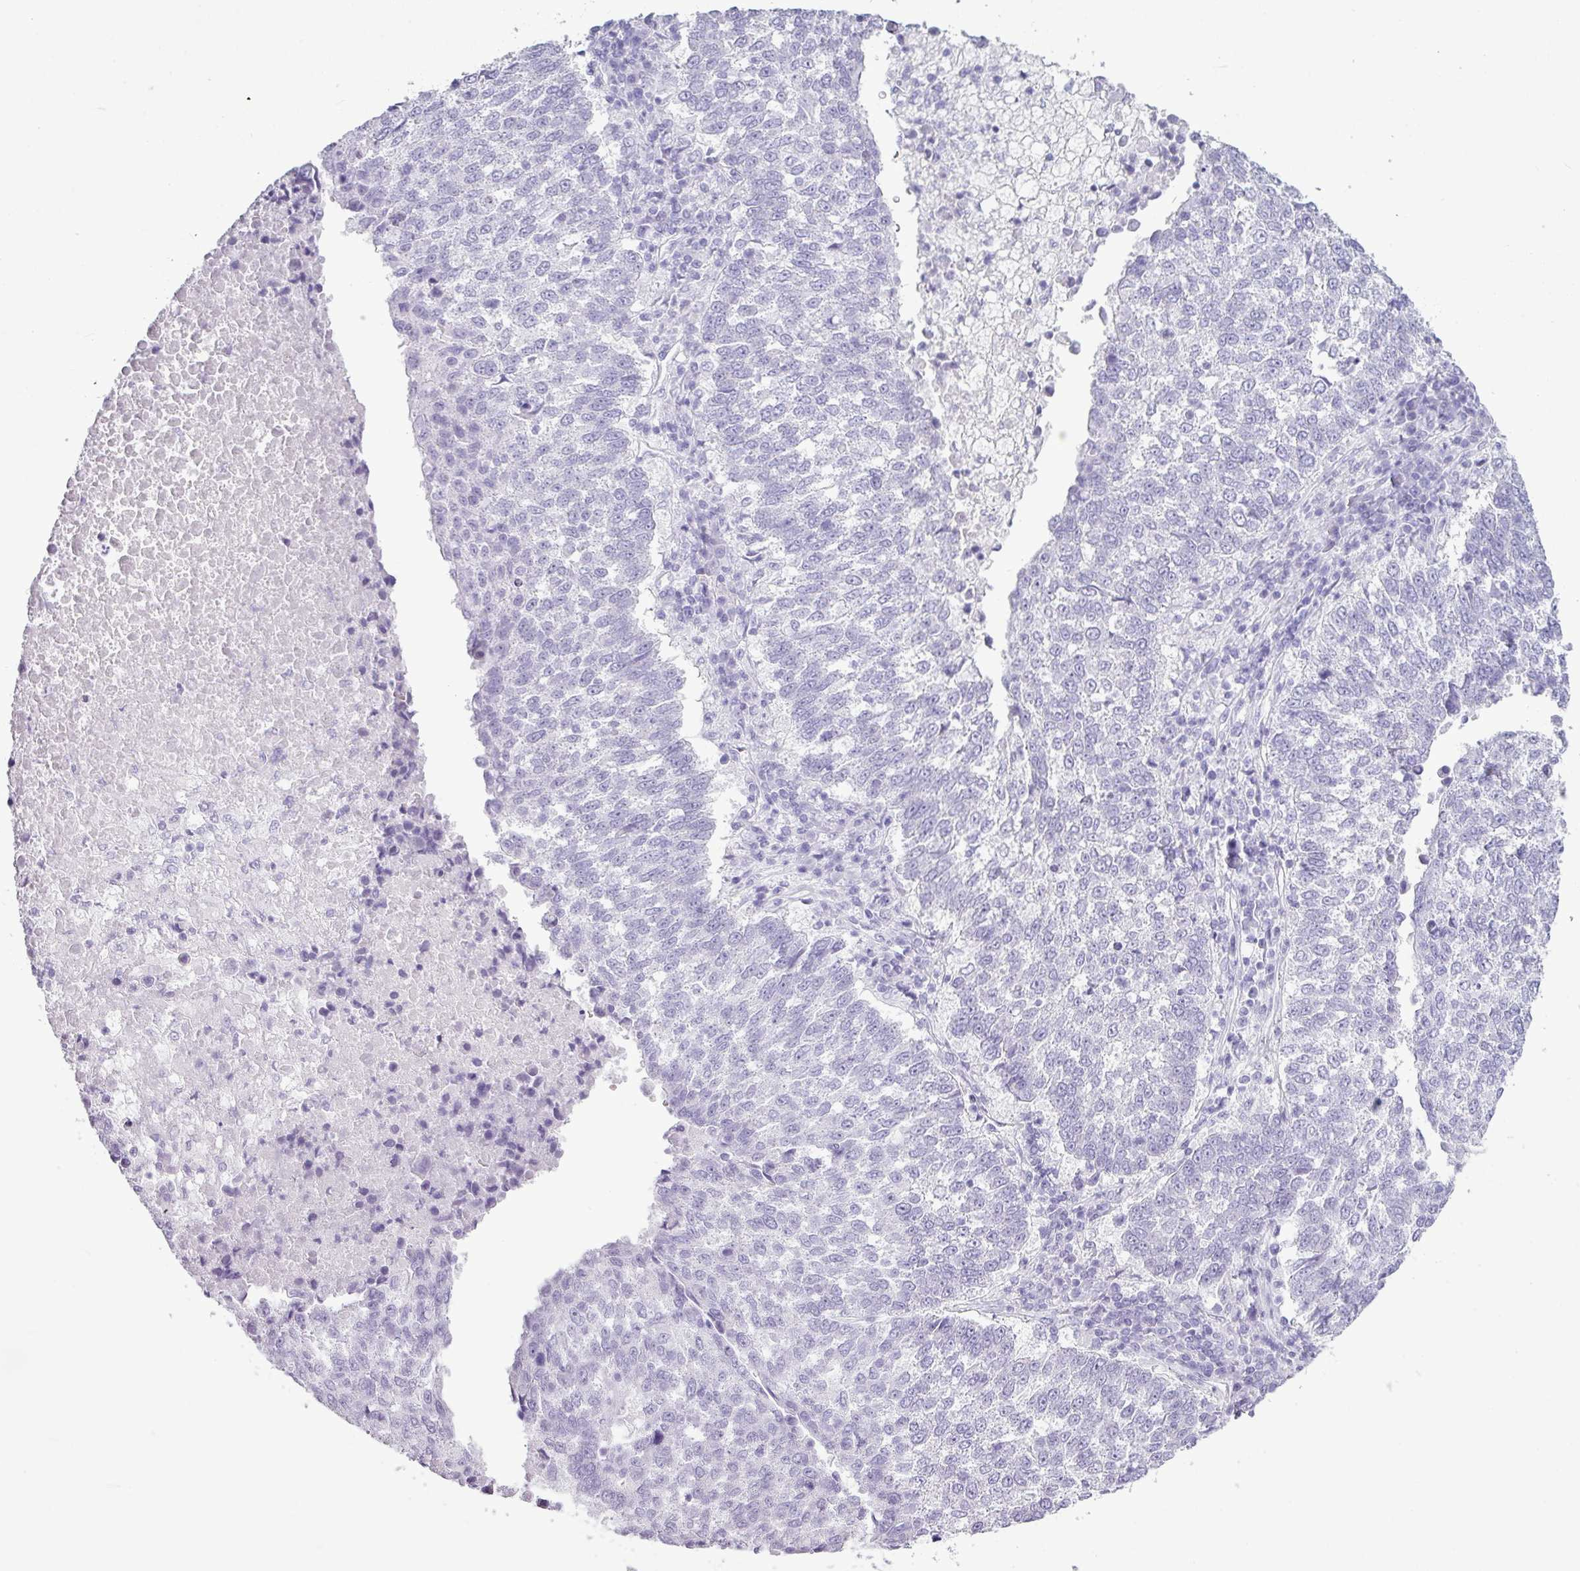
{"staining": {"intensity": "negative", "quantity": "none", "location": "none"}, "tissue": "lung cancer", "cell_type": "Tumor cells", "image_type": "cancer", "snomed": [{"axis": "morphology", "description": "Squamous cell carcinoma, NOS"}, {"axis": "topography", "description": "Lung"}], "caption": "DAB immunohistochemical staining of human lung cancer exhibits no significant expression in tumor cells.", "gene": "AMY1B", "patient": {"sex": "male", "age": 73}}